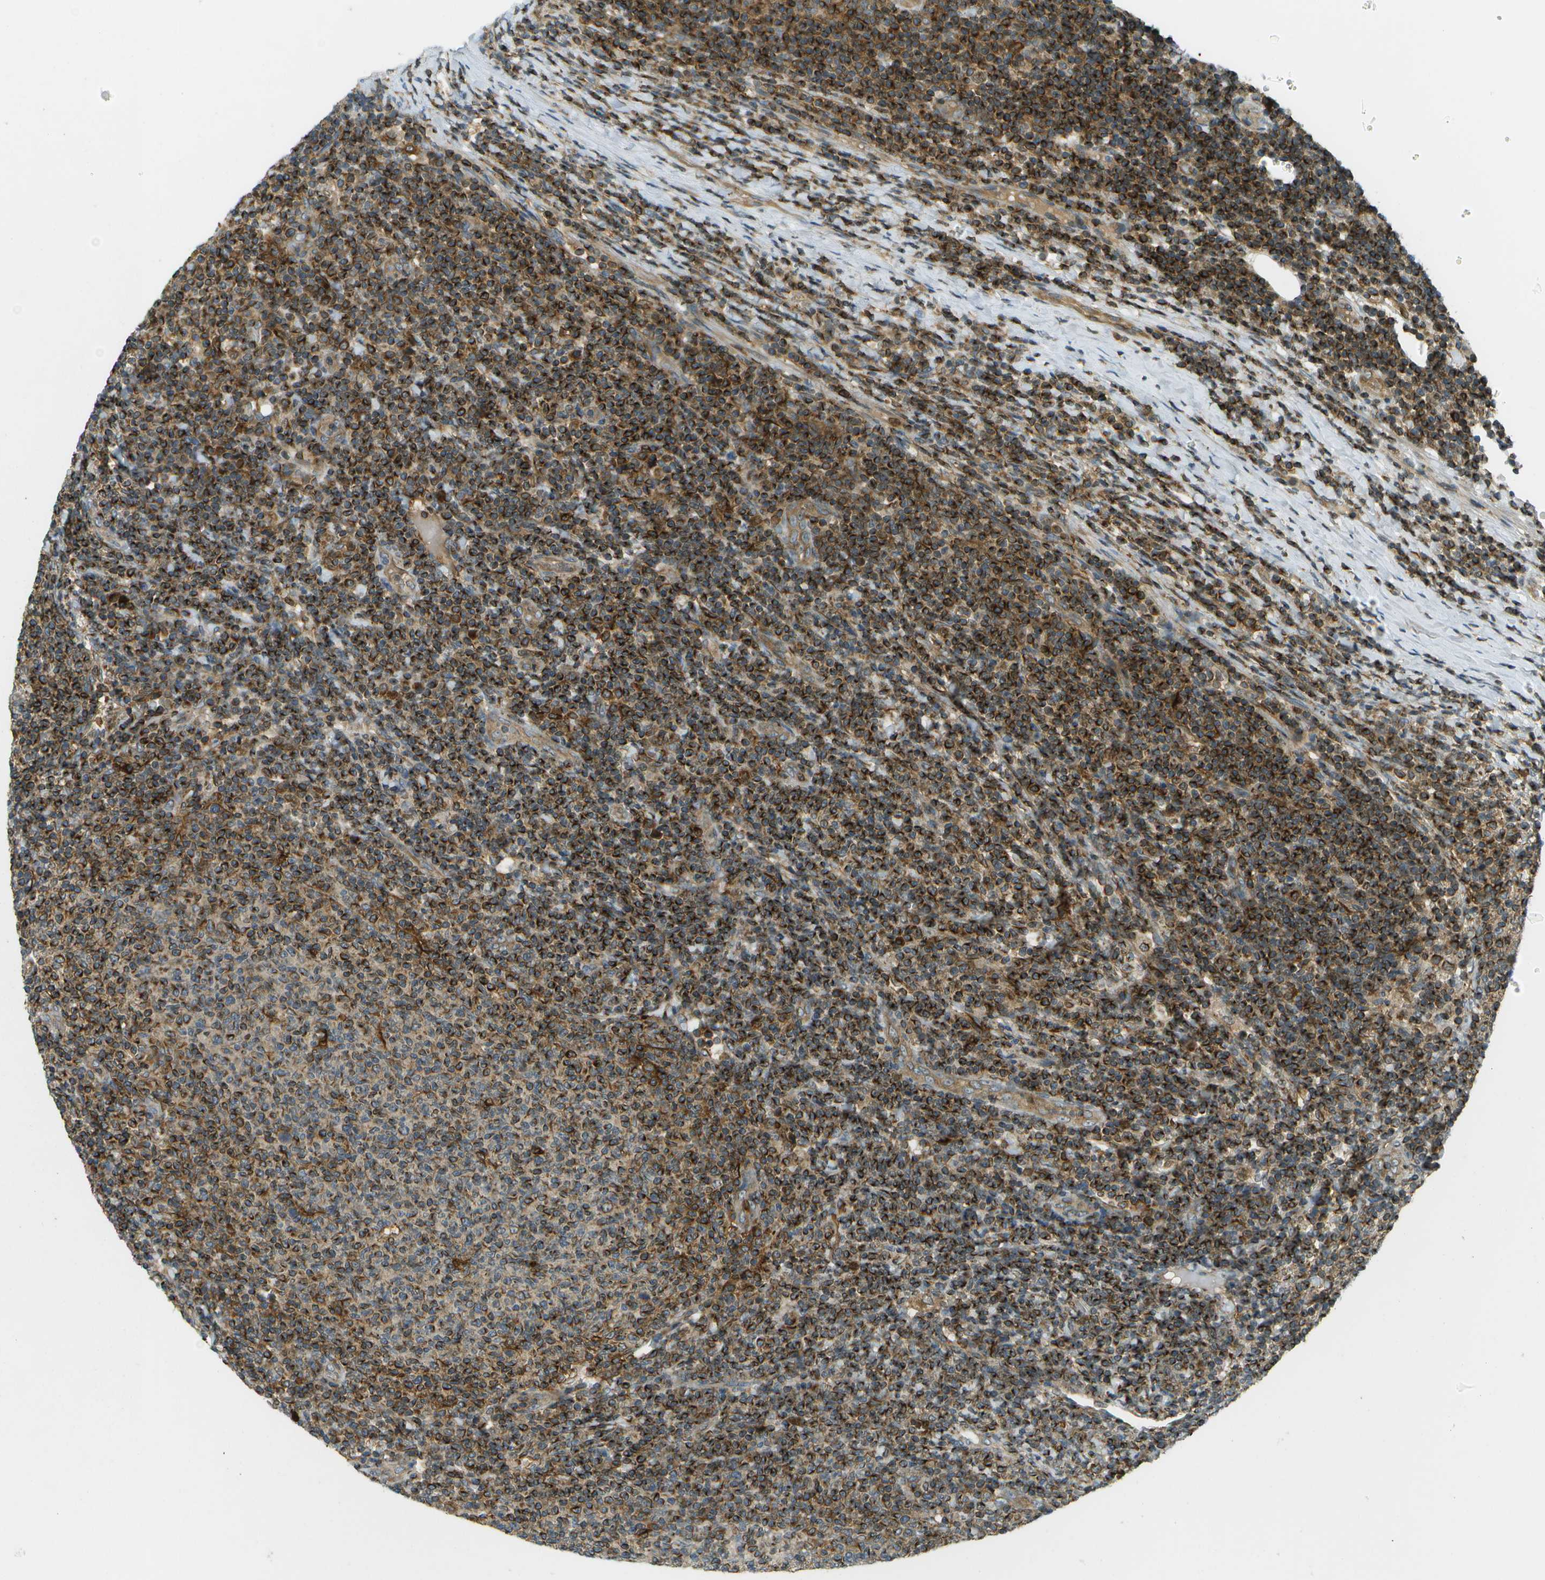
{"staining": {"intensity": "strong", "quantity": "25%-75%", "location": "cytoplasmic/membranous"}, "tissue": "lymphoma", "cell_type": "Tumor cells", "image_type": "cancer", "snomed": [{"axis": "morphology", "description": "Malignant lymphoma, non-Hodgkin's type, Low grade"}, {"axis": "topography", "description": "Lymph node"}], "caption": "Immunohistochemical staining of lymphoma exhibits high levels of strong cytoplasmic/membranous expression in about 25%-75% of tumor cells. (Brightfield microscopy of DAB IHC at high magnification).", "gene": "TMTC1", "patient": {"sex": "male", "age": 66}}